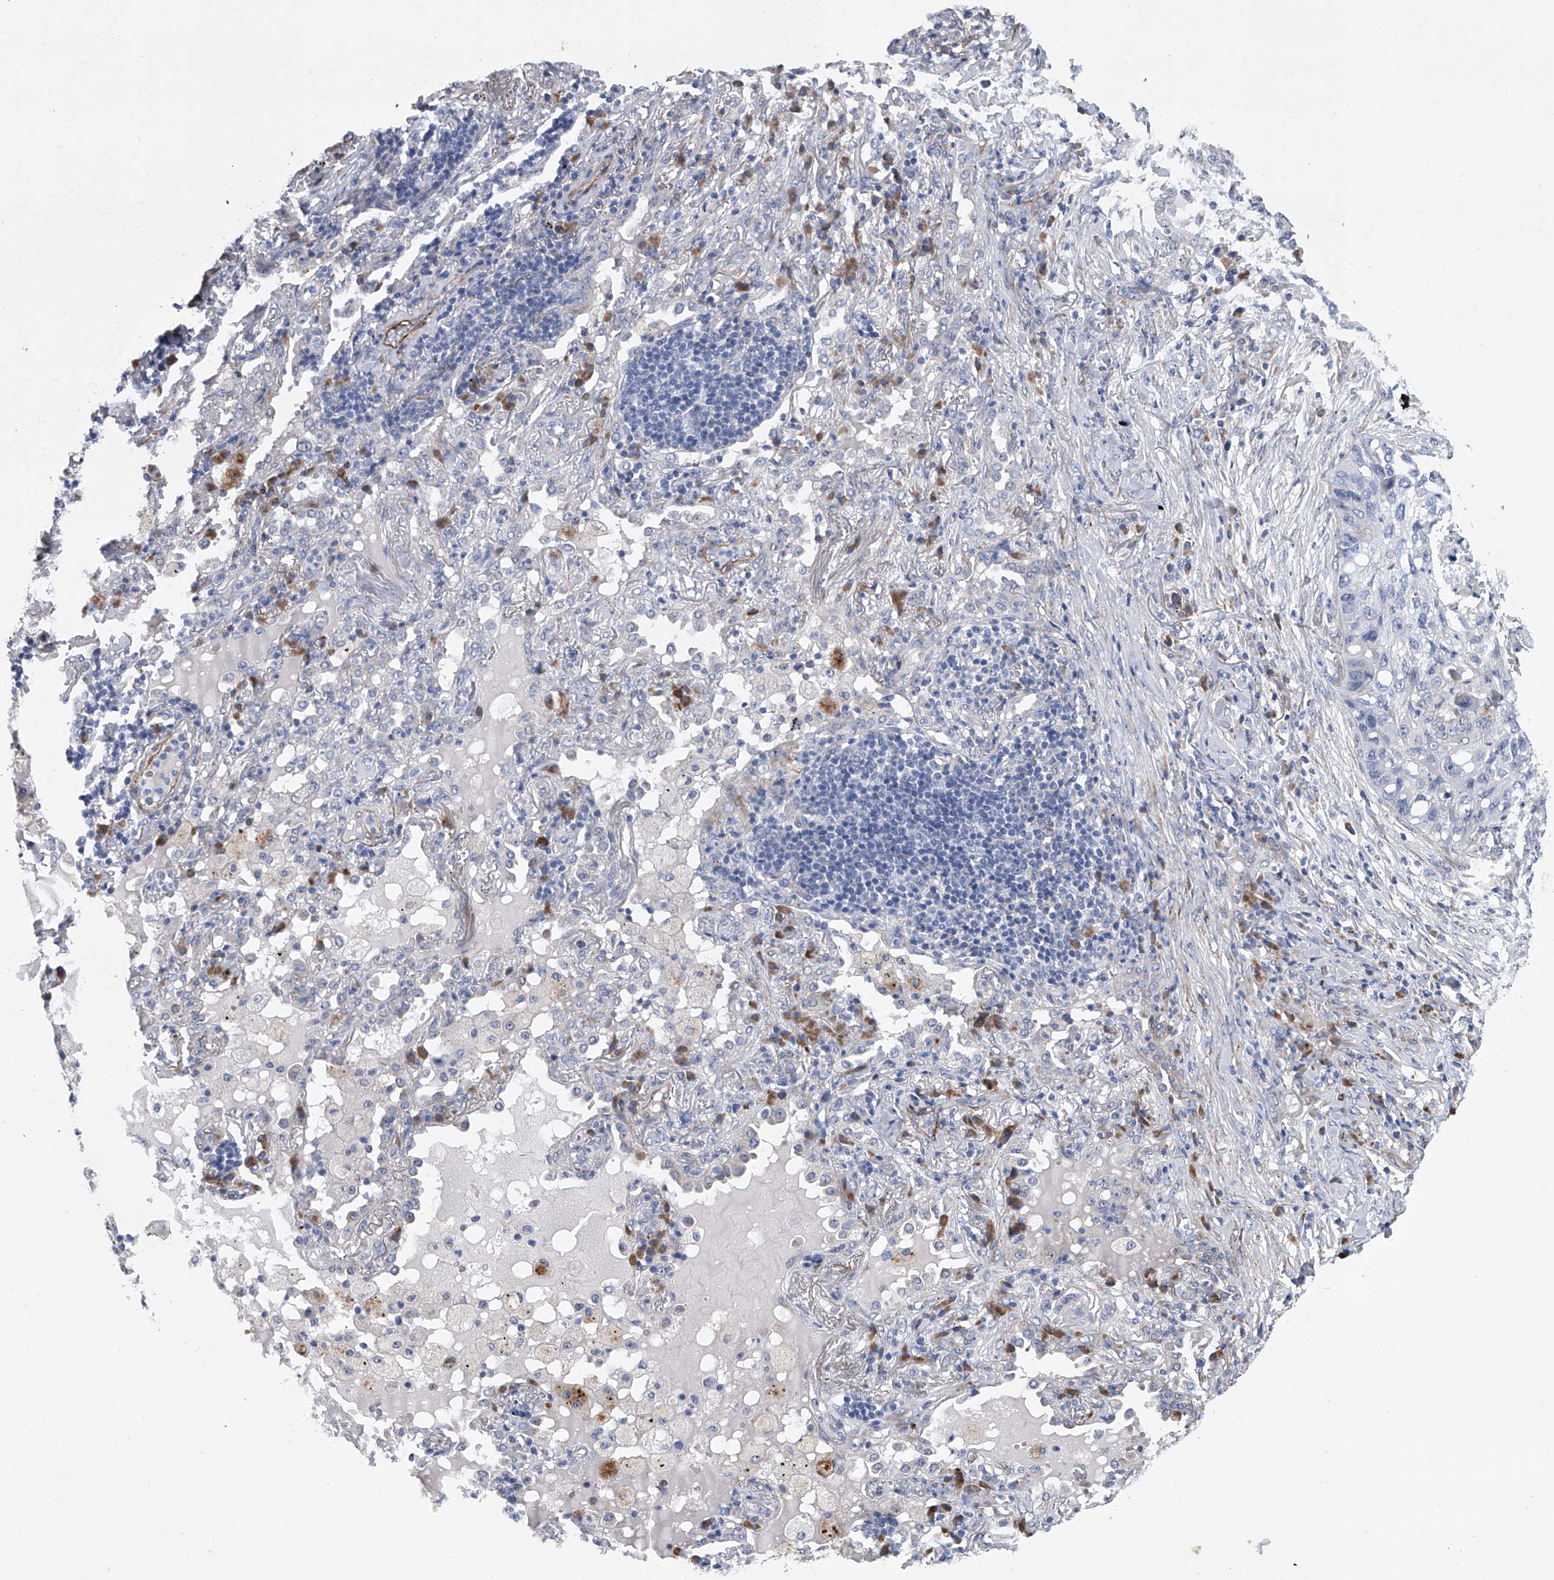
{"staining": {"intensity": "negative", "quantity": "none", "location": "none"}, "tissue": "lung cancer", "cell_type": "Tumor cells", "image_type": "cancer", "snomed": [{"axis": "morphology", "description": "Squamous cell carcinoma, NOS"}, {"axis": "topography", "description": "Lung"}], "caption": "Photomicrograph shows no protein staining in tumor cells of lung cancer (squamous cell carcinoma) tissue.", "gene": "ALG14", "patient": {"sex": "female", "age": 63}}